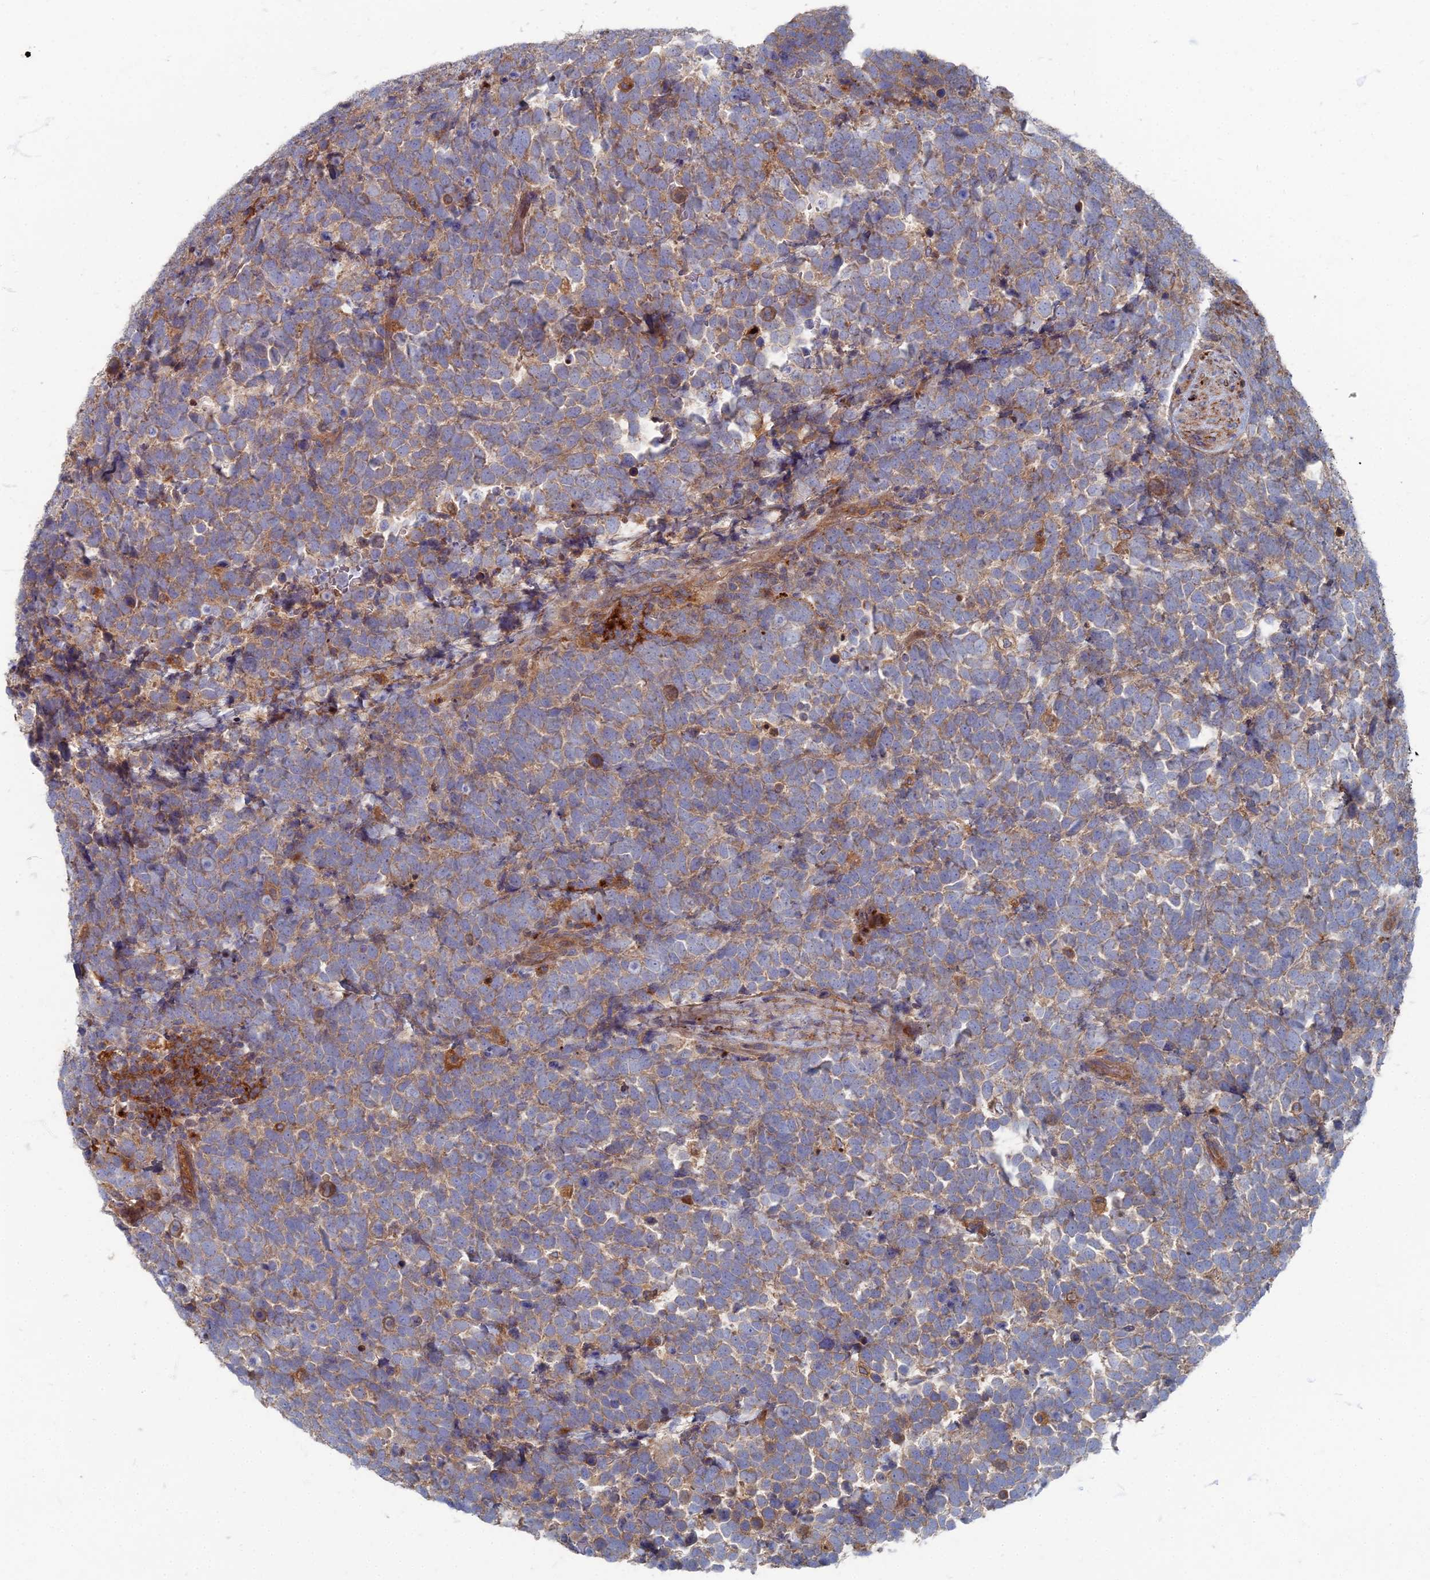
{"staining": {"intensity": "weak", "quantity": "25%-75%", "location": "cytoplasmic/membranous"}, "tissue": "urothelial cancer", "cell_type": "Tumor cells", "image_type": "cancer", "snomed": [{"axis": "morphology", "description": "Urothelial carcinoma, High grade"}, {"axis": "topography", "description": "Urinary bladder"}], "caption": "High-grade urothelial carcinoma stained with a brown dye displays weak cytoplasmic/membranous positive positivity in approximately 25%-75% of tumor cells.", "gene": "PPCDC", "patient": {"sex": "female", "age": 82}}